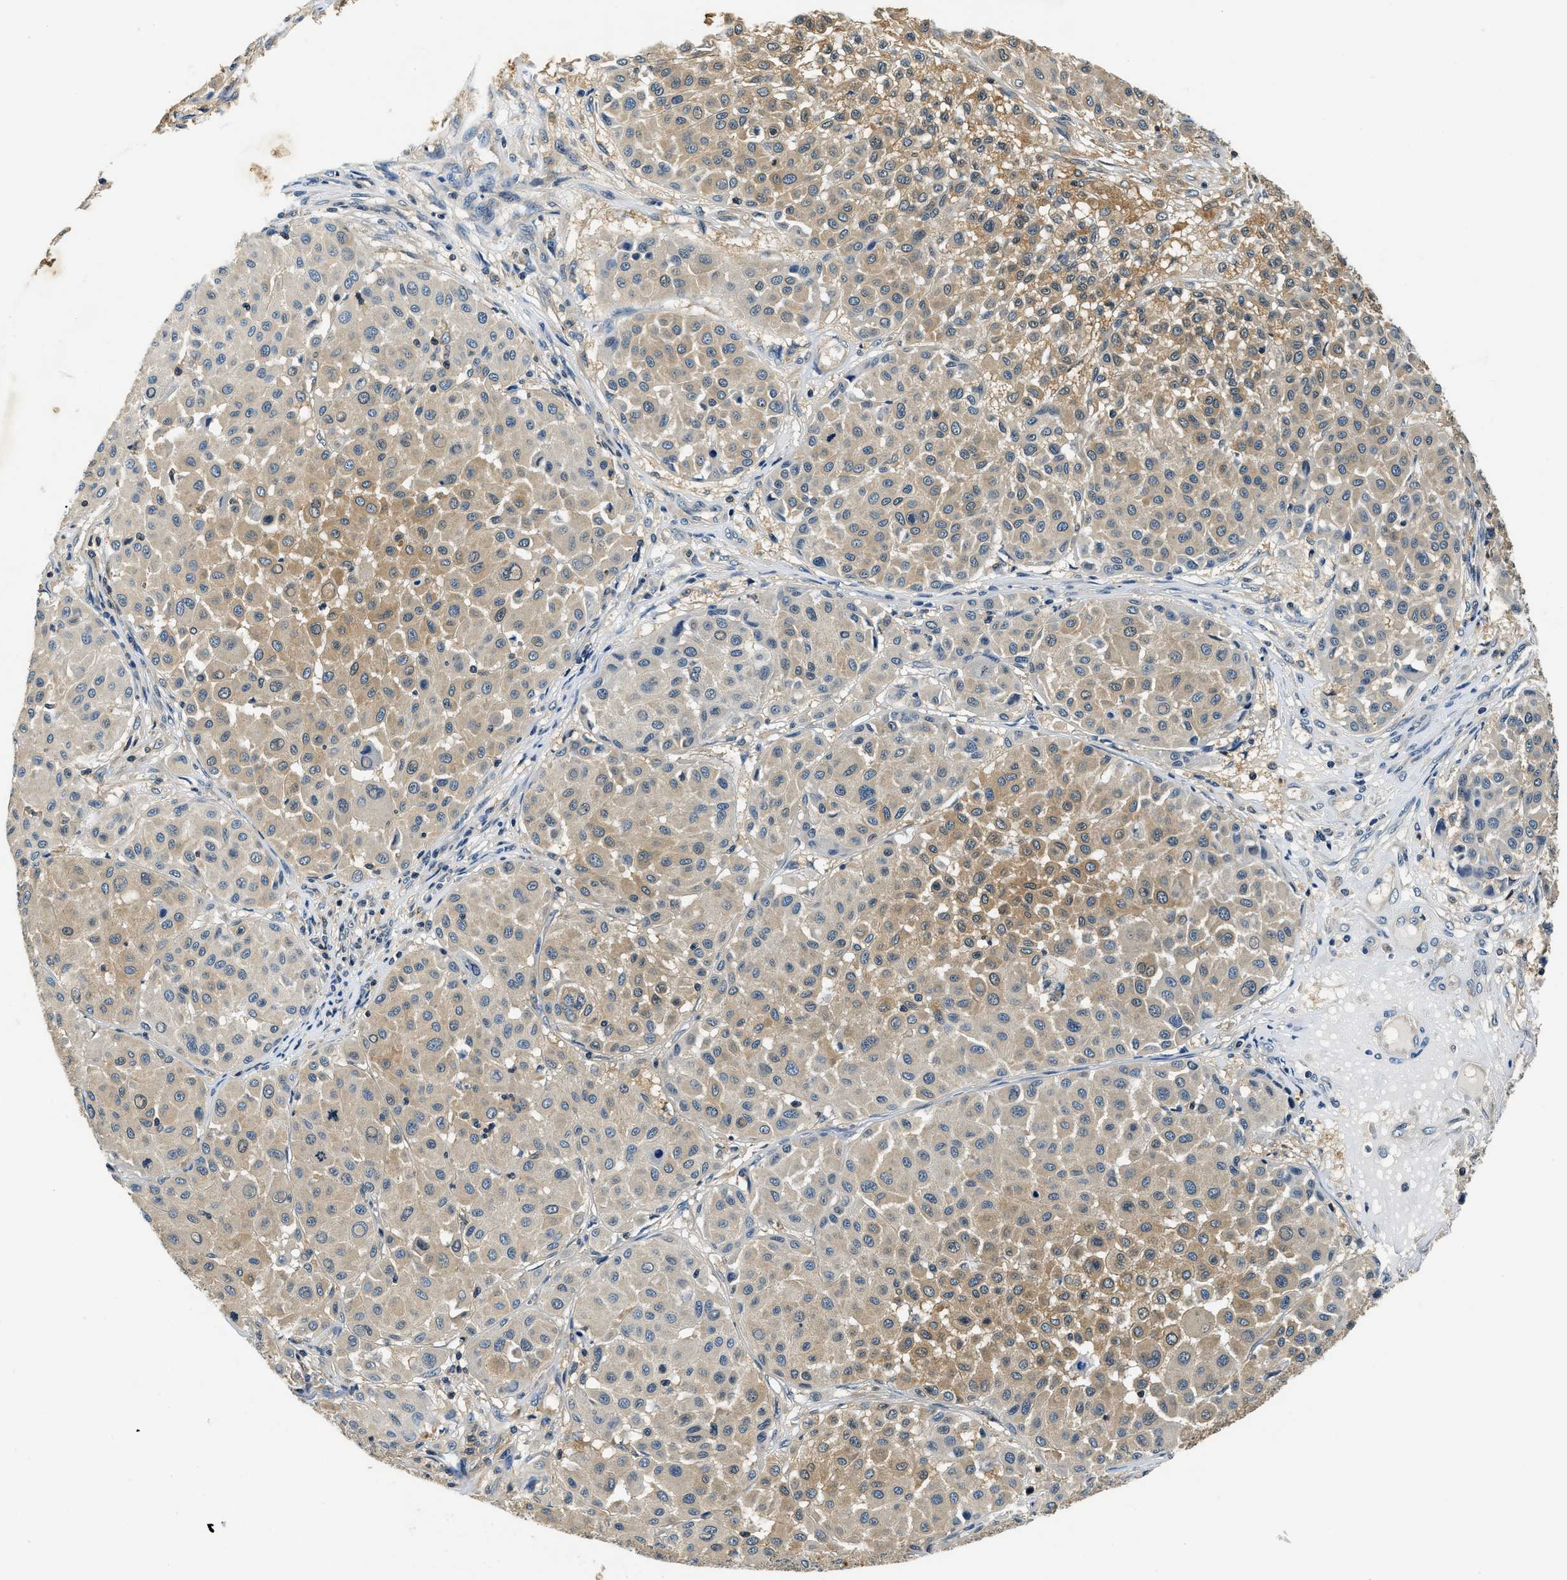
{"staining": {"intensity": "moderate", "quantity": ">75%", "location": "cytoplasmic/membranous"}, "tissue": "melanoma", "cell_type": "Tumor cells", "image_type": "cancer", "snomed": [{"axis": "morphology", "description": "Malignant melanoma, Metastatic site"}, {"axis": "topography", "description": "Soft tissue"}], "caption": "Protein expression analysis of human malignant melanoma (metastatic site) reveals moderate cytoplasmic/membranous staining in about >75% of tumor cells.", "gene": "RESF1", "patient": {"sex": "male", "age": 41}}